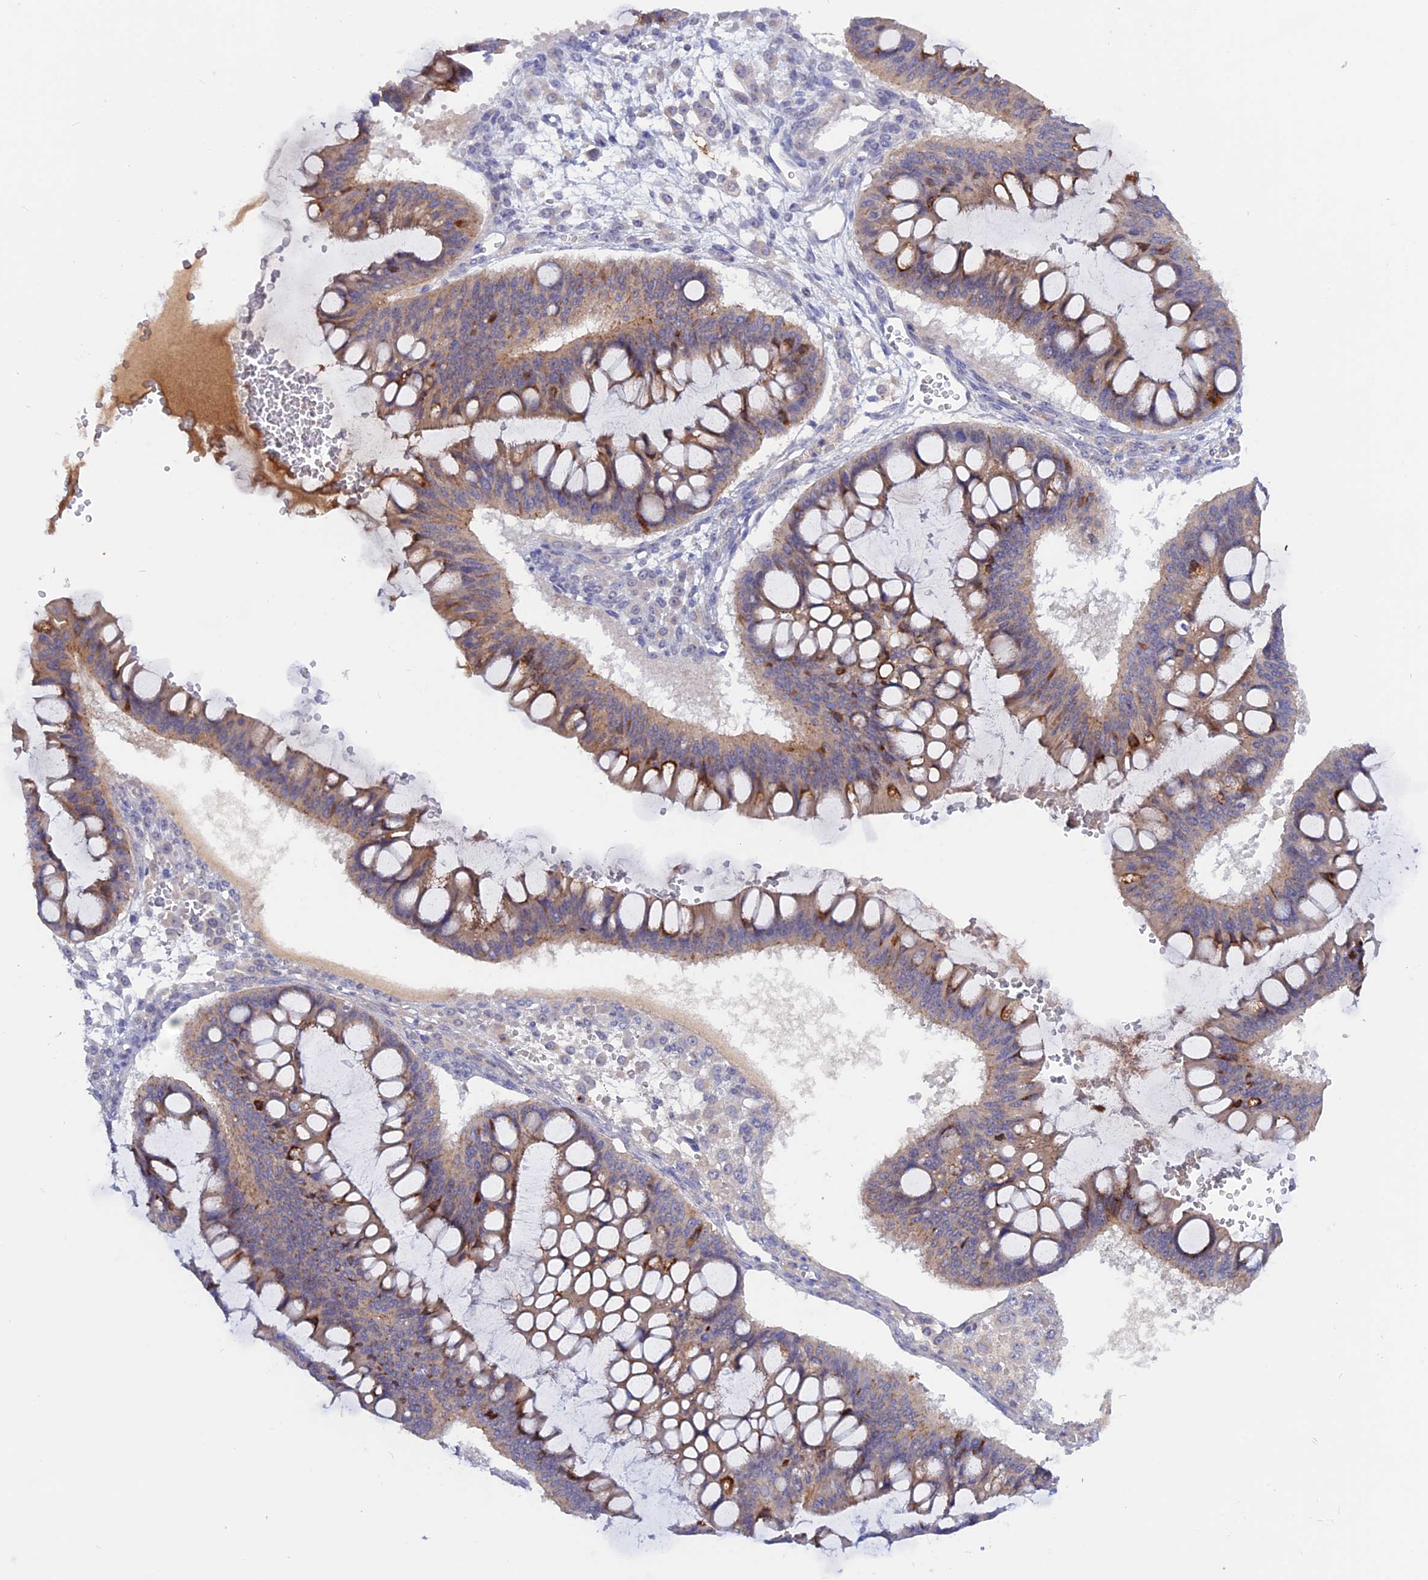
{"staining": {"intensity": "moderate", "quantity": "25%-75%", "location": "cytoplasmic/membranous"}, "tissue": "ovarian cancer", "cell_type": "Tumor cells", "image_type": "cancer", "snomed": [{"axis": "morphology", "description": "Cystadenocarcinoma, mucinous, NOS"}, {"axis": "topography", "description": "Ovary"}], "caption": "Protein analysis of ovarian cancer tissue shows moderate cytoplasmic/membranous positivity in approximately 25%-75% of tumor cells.", "gene": "GK5", "patient": {"sex": "female", "age": 73}}